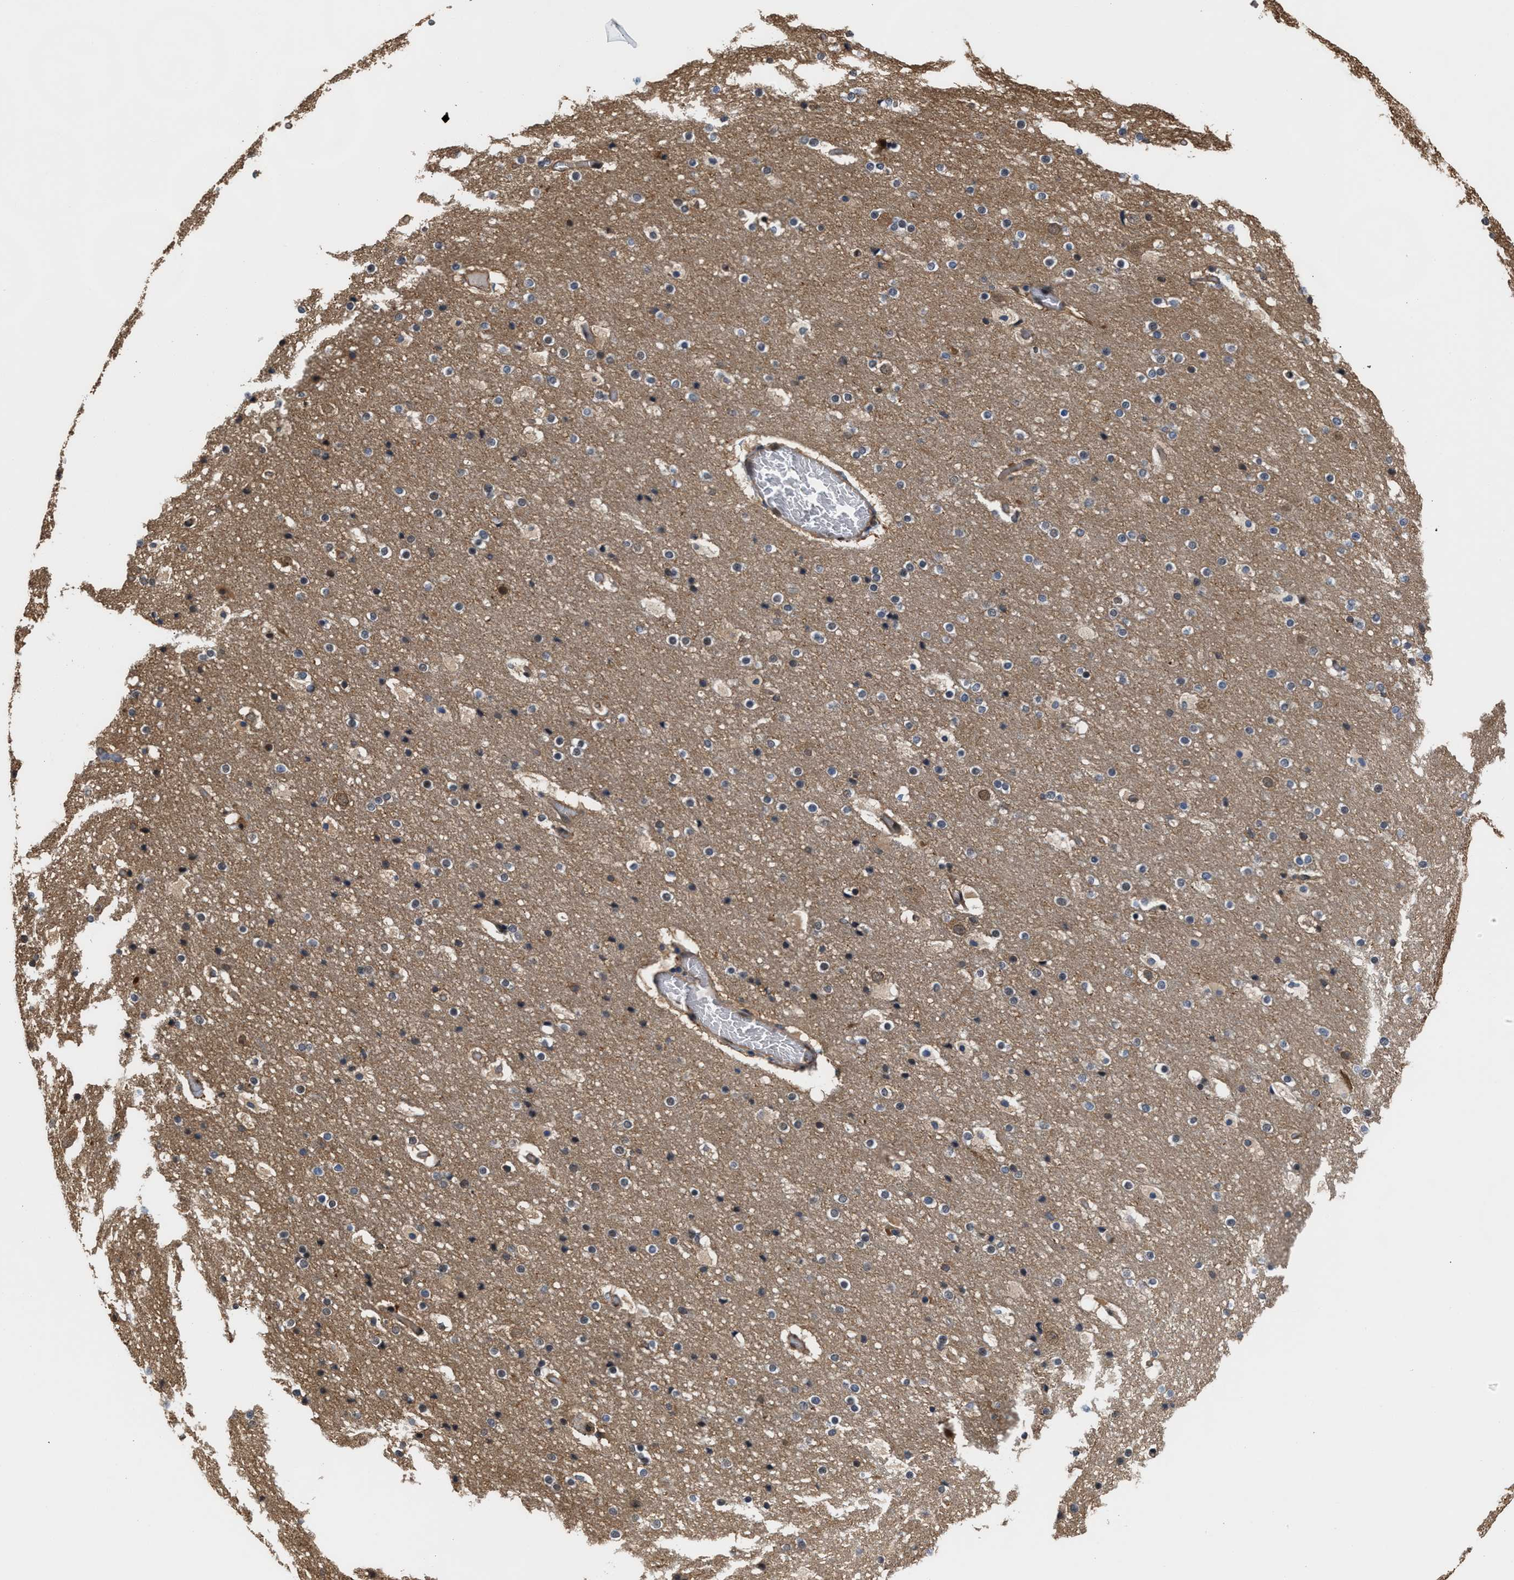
{"staining": {"intensity": "moderate", "quantity": ">75%", "location": "cytoplasmic/membranous"}, "tissue": "cerebral cortex", "cell_type": "Endothelial cells", "image_type": "normal", "snomed": [{"axis": "morphology", "description": "Normal tissue, NOS"}, {"axis": "topography", "description": "Cerebral cortex"}], "caption": "Human cerebral cortex stained with a brown dye exhibits moderate cytoplasmic/membranous positive staining in approximately >75% of endothelial cells.", "gene": "SCAI", "patient": {"sex": "male", "age": 57}}